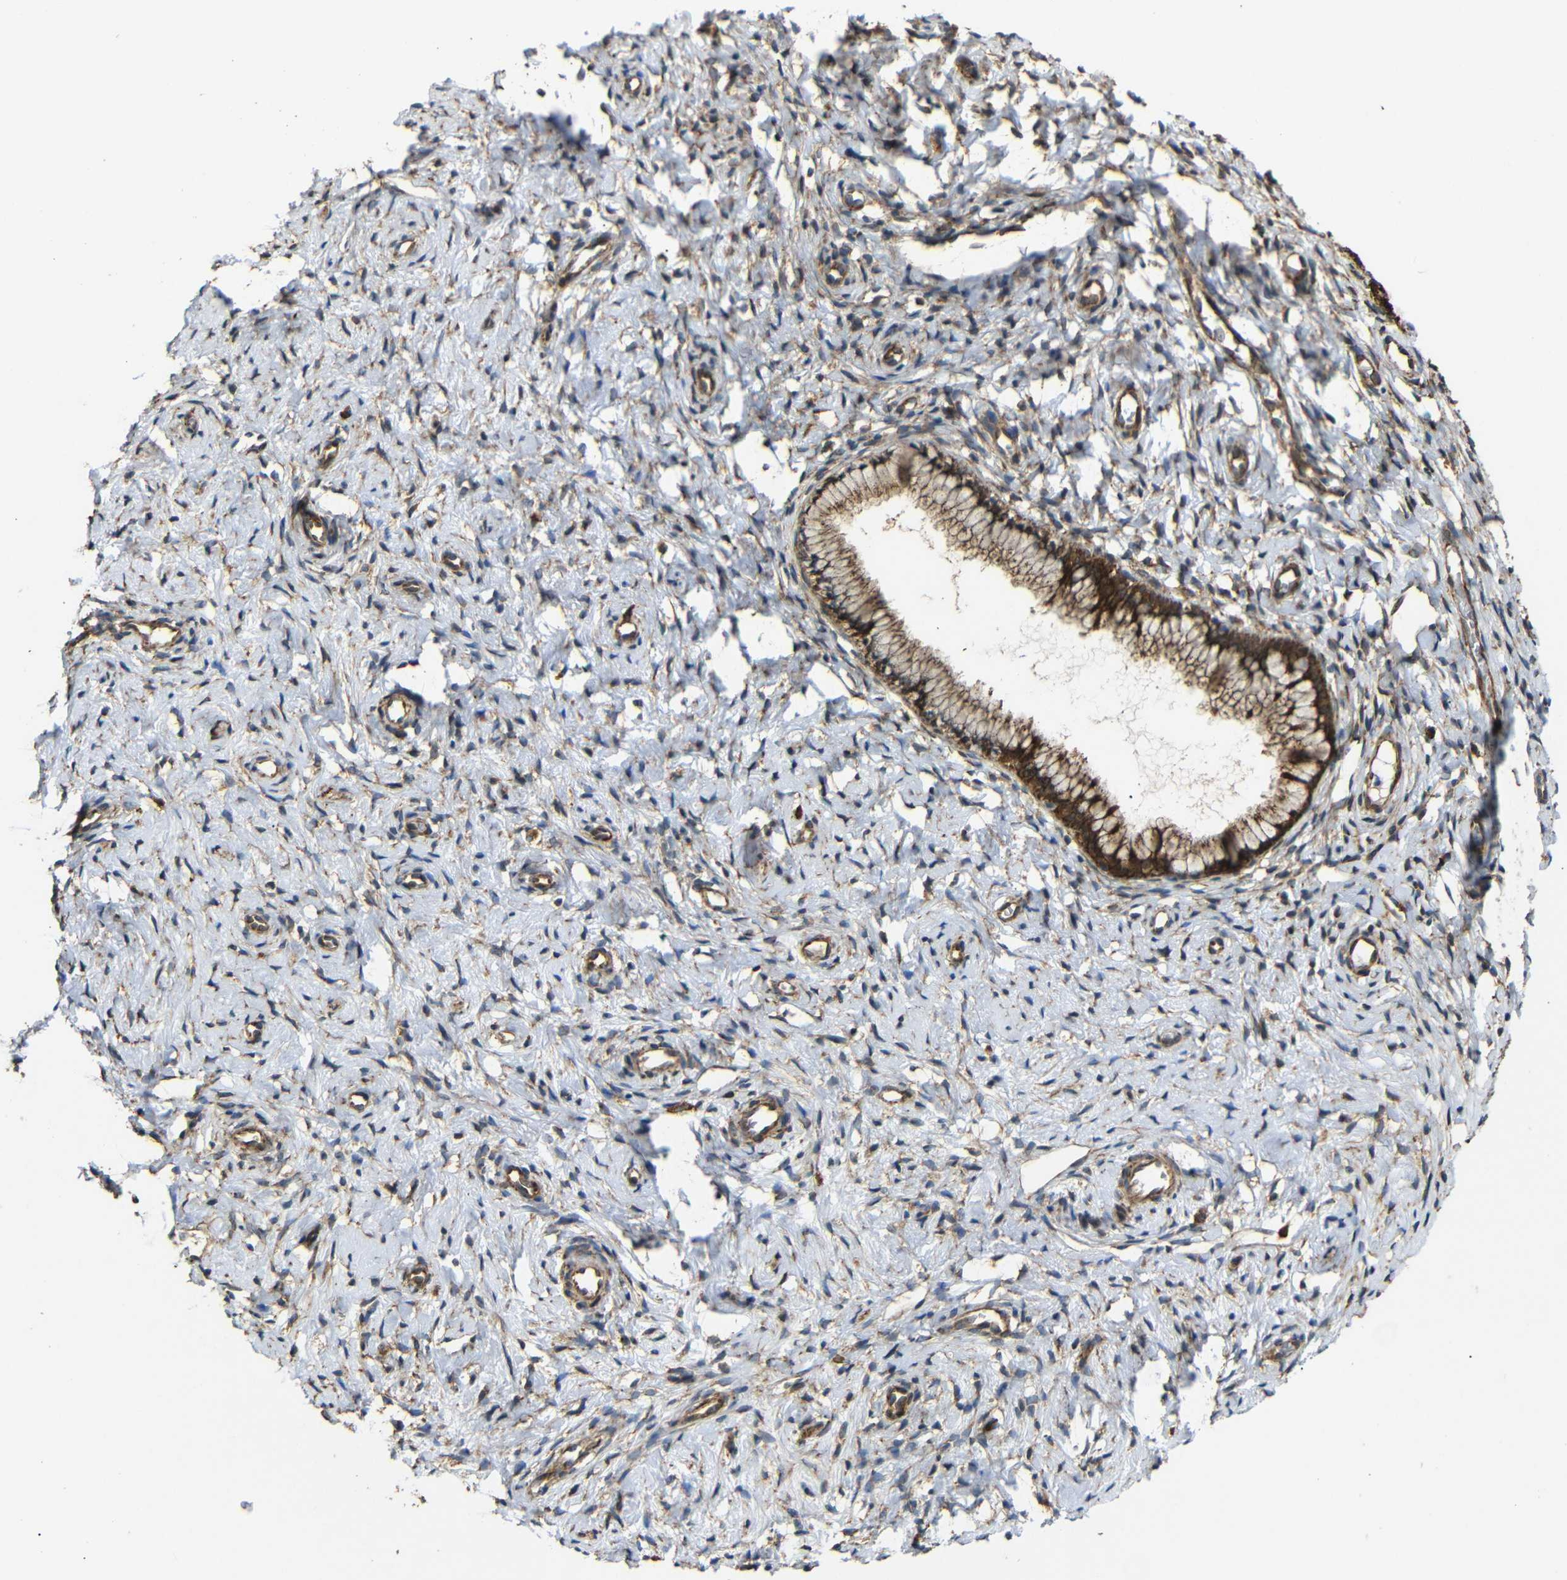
{"staining": {"intensity": "moderate", "quantity": "25%-75%", "location": "cytoplasmic/membranous"}, "tissue": "cervix", "cell_type": "Glandular cells", "image_type": "normal", "snomed": [{"axis": "morphology", "description": "Normal tissue, NOS"}, {"axis": "topography", "description": "Cervix"}], "caption": "Approximately 25%-75% of glandular cells in unremarkable cervix exhibit moderate cytoplasmic/membranous protein expression as visualized by brown immunohistochemical staining.", "gene": "KANK4", "patient": {"sex": "female", "age": 65}}